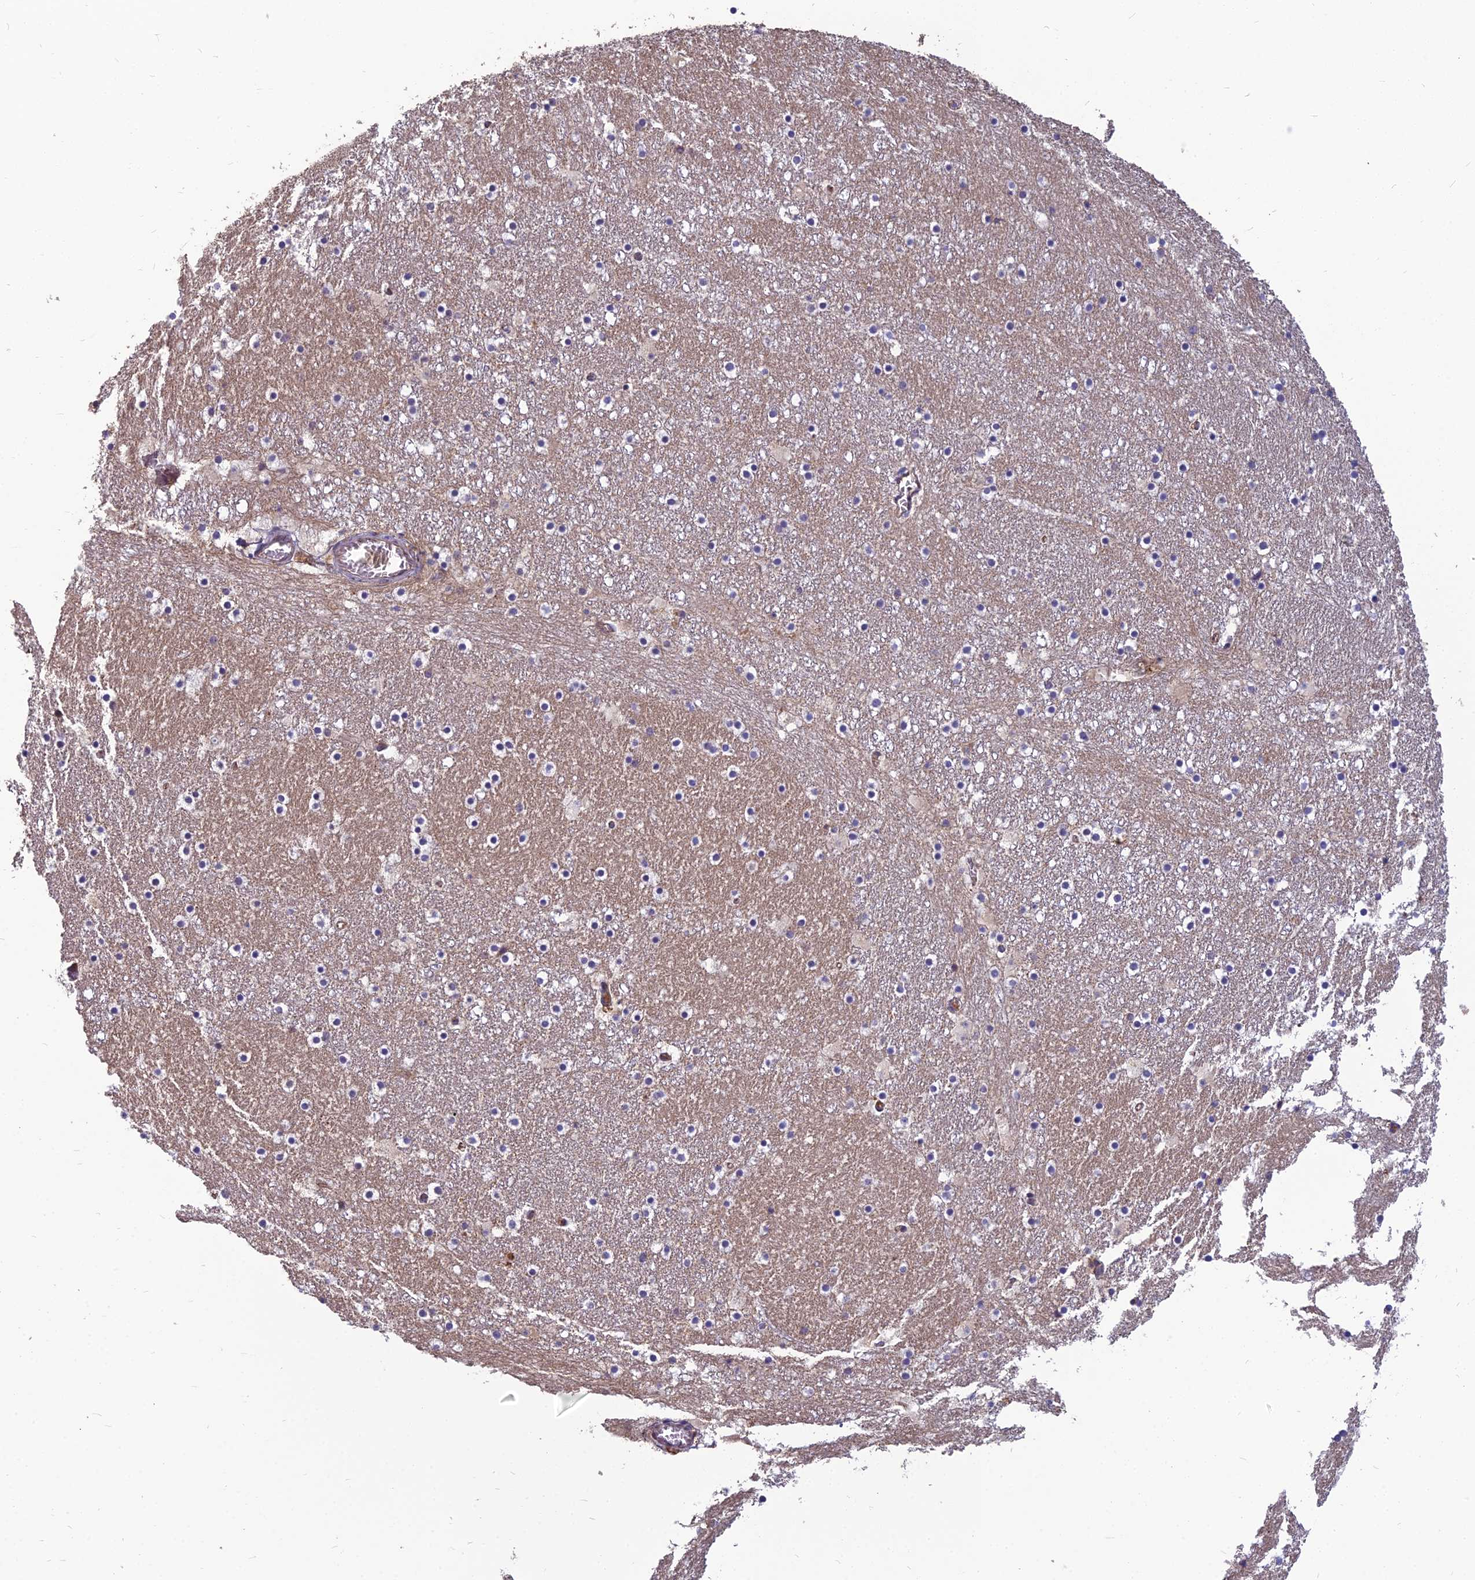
{"staining": {"intensity": "negative", "quantity": "none", "location": "none"}, "tissue": "caudate", "cell_type": "Glial cells", "image_type": "normal", "snomed": [{"axis": "morphology", "description": "Normal tissue, NOS"}, {"axis": "topography", "description": "Lateral ventricle wall"}], "caption": "Protein analysis of normal caudate reveals no significant expression in glial cells.", "gene": "TSPAN15", "patient": {"sex": "male", "age": 45}}